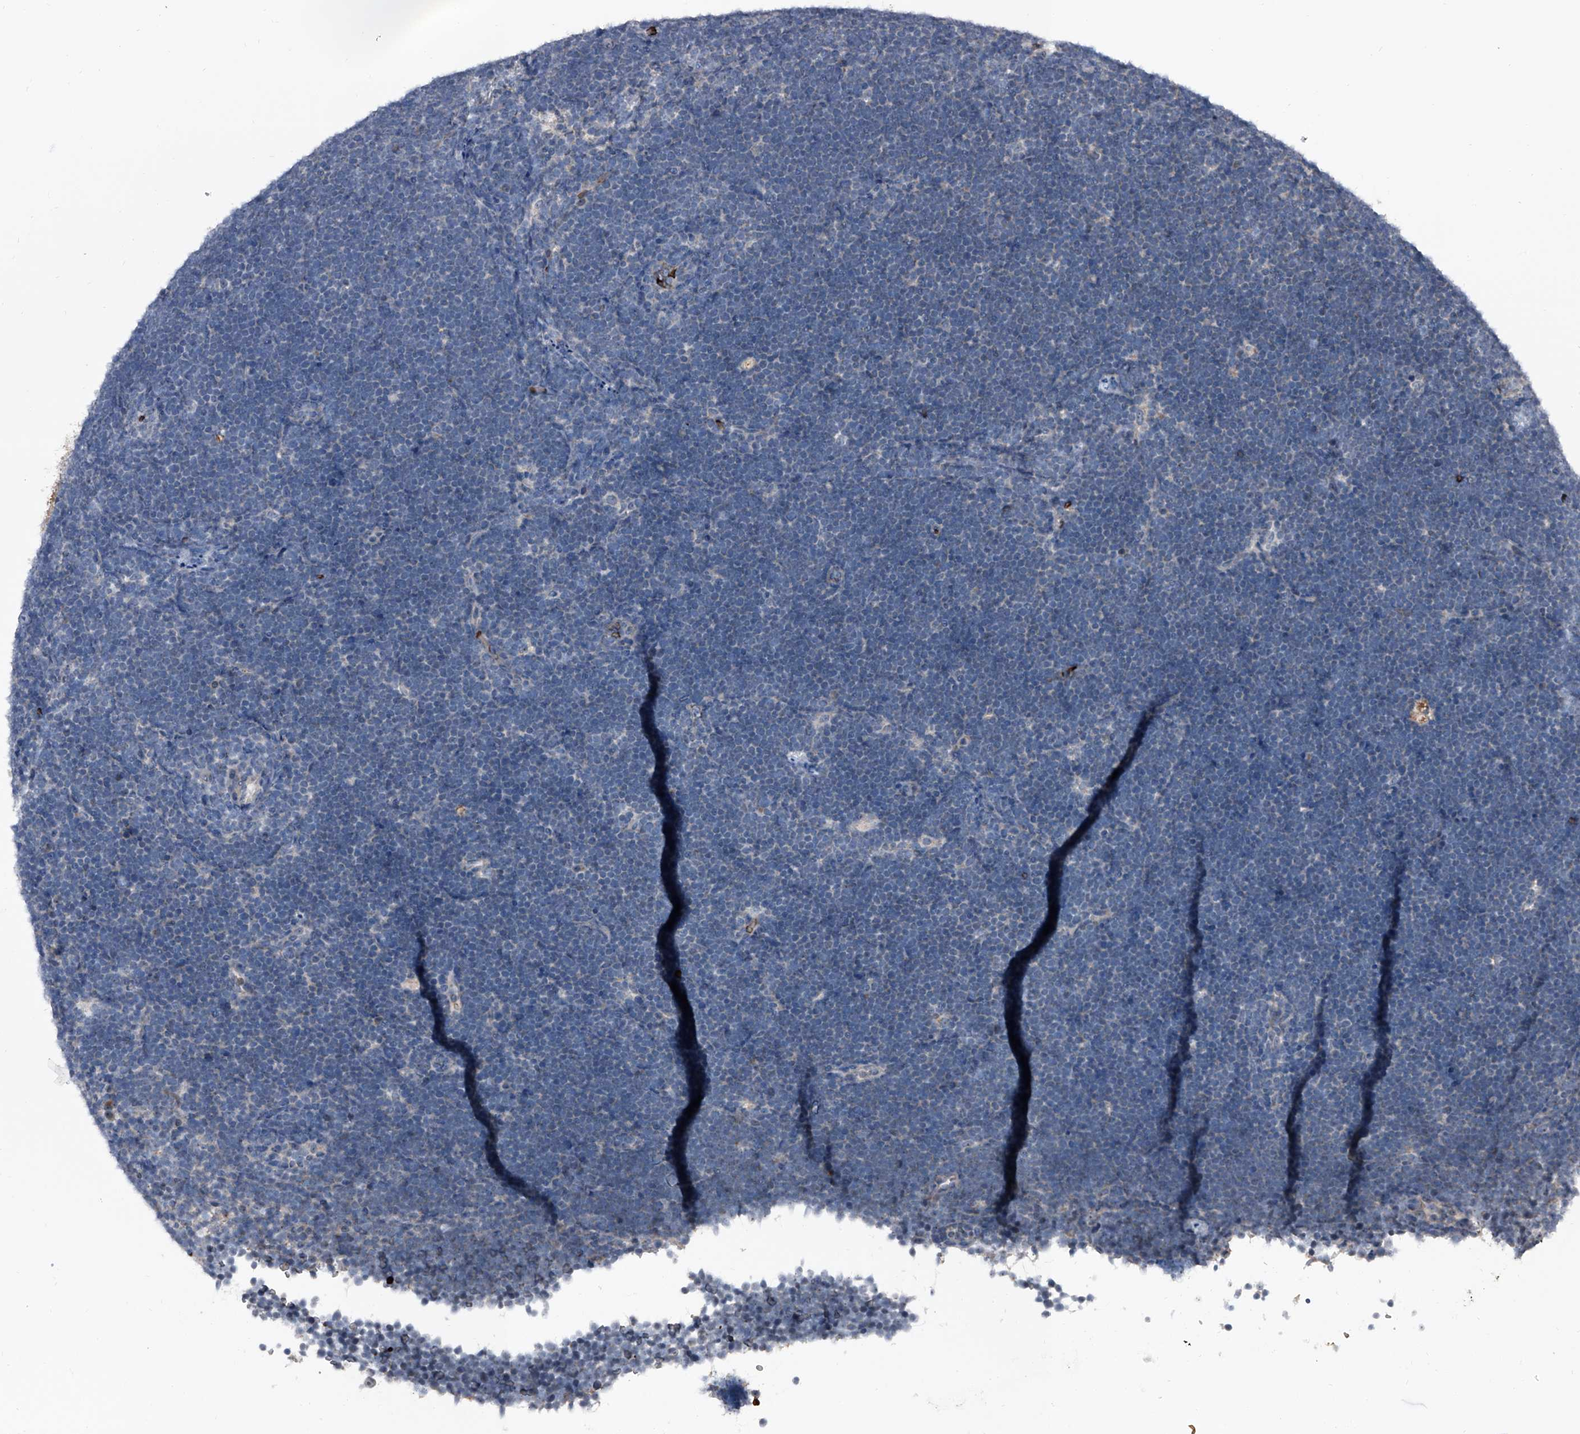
{"staining": {"intensity": "negative", "quantity": "none", "location": "none"}, "tissue": "lymphoma", "cell_type": "Tumor cells", "image_type": "cancer", "snomed": [{"axis": "morphology", "description": "Malignant lymphoma, non-Hodgkin's type, High grade"}, {"axis": "topography", "description": "Lymph node"}], "caption": "The image demonstrates no significant positivity in tumor cells of lymphoma.", "gene": "CEP85L", "patient": {"sex": "male", "age": 13}}